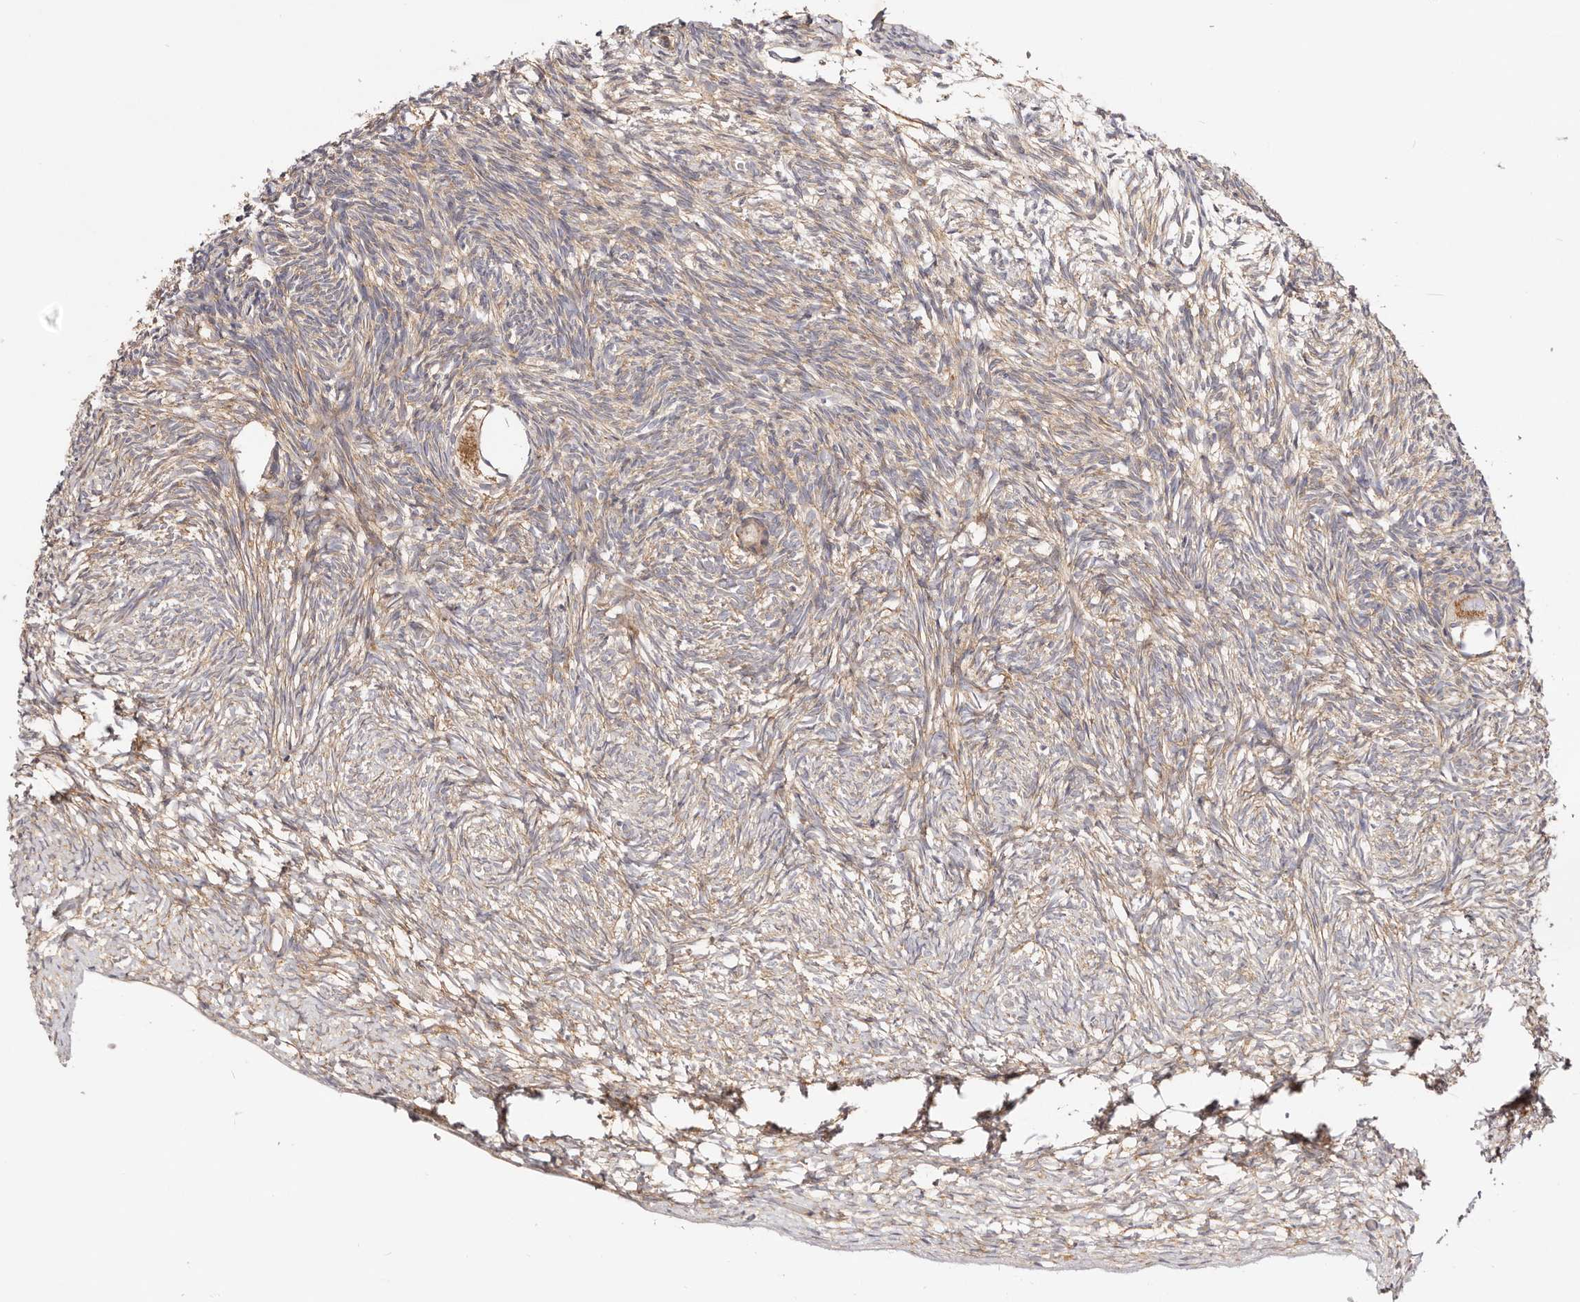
{"staining": {"intensity": "moderate", "quantity": ">75%", "location": "cytoplasmic/membranous"}, "tissue": "ovary", "cell_type": "Follicle cells", "image_type": "normal", "snomed": [{"axis": "morphology", "description": "Normal tissue, NOS"}, {"axis": "topography", "description": "Ovary"}], "caption": "Normal ovary was stained to show a protein in brown. There is medium levels of moderate cytoplasmic/membranous staining in approximately >75% of follicle cells.", "gene": "GNA13", "patient": {"sex": "female", "age": 34}}